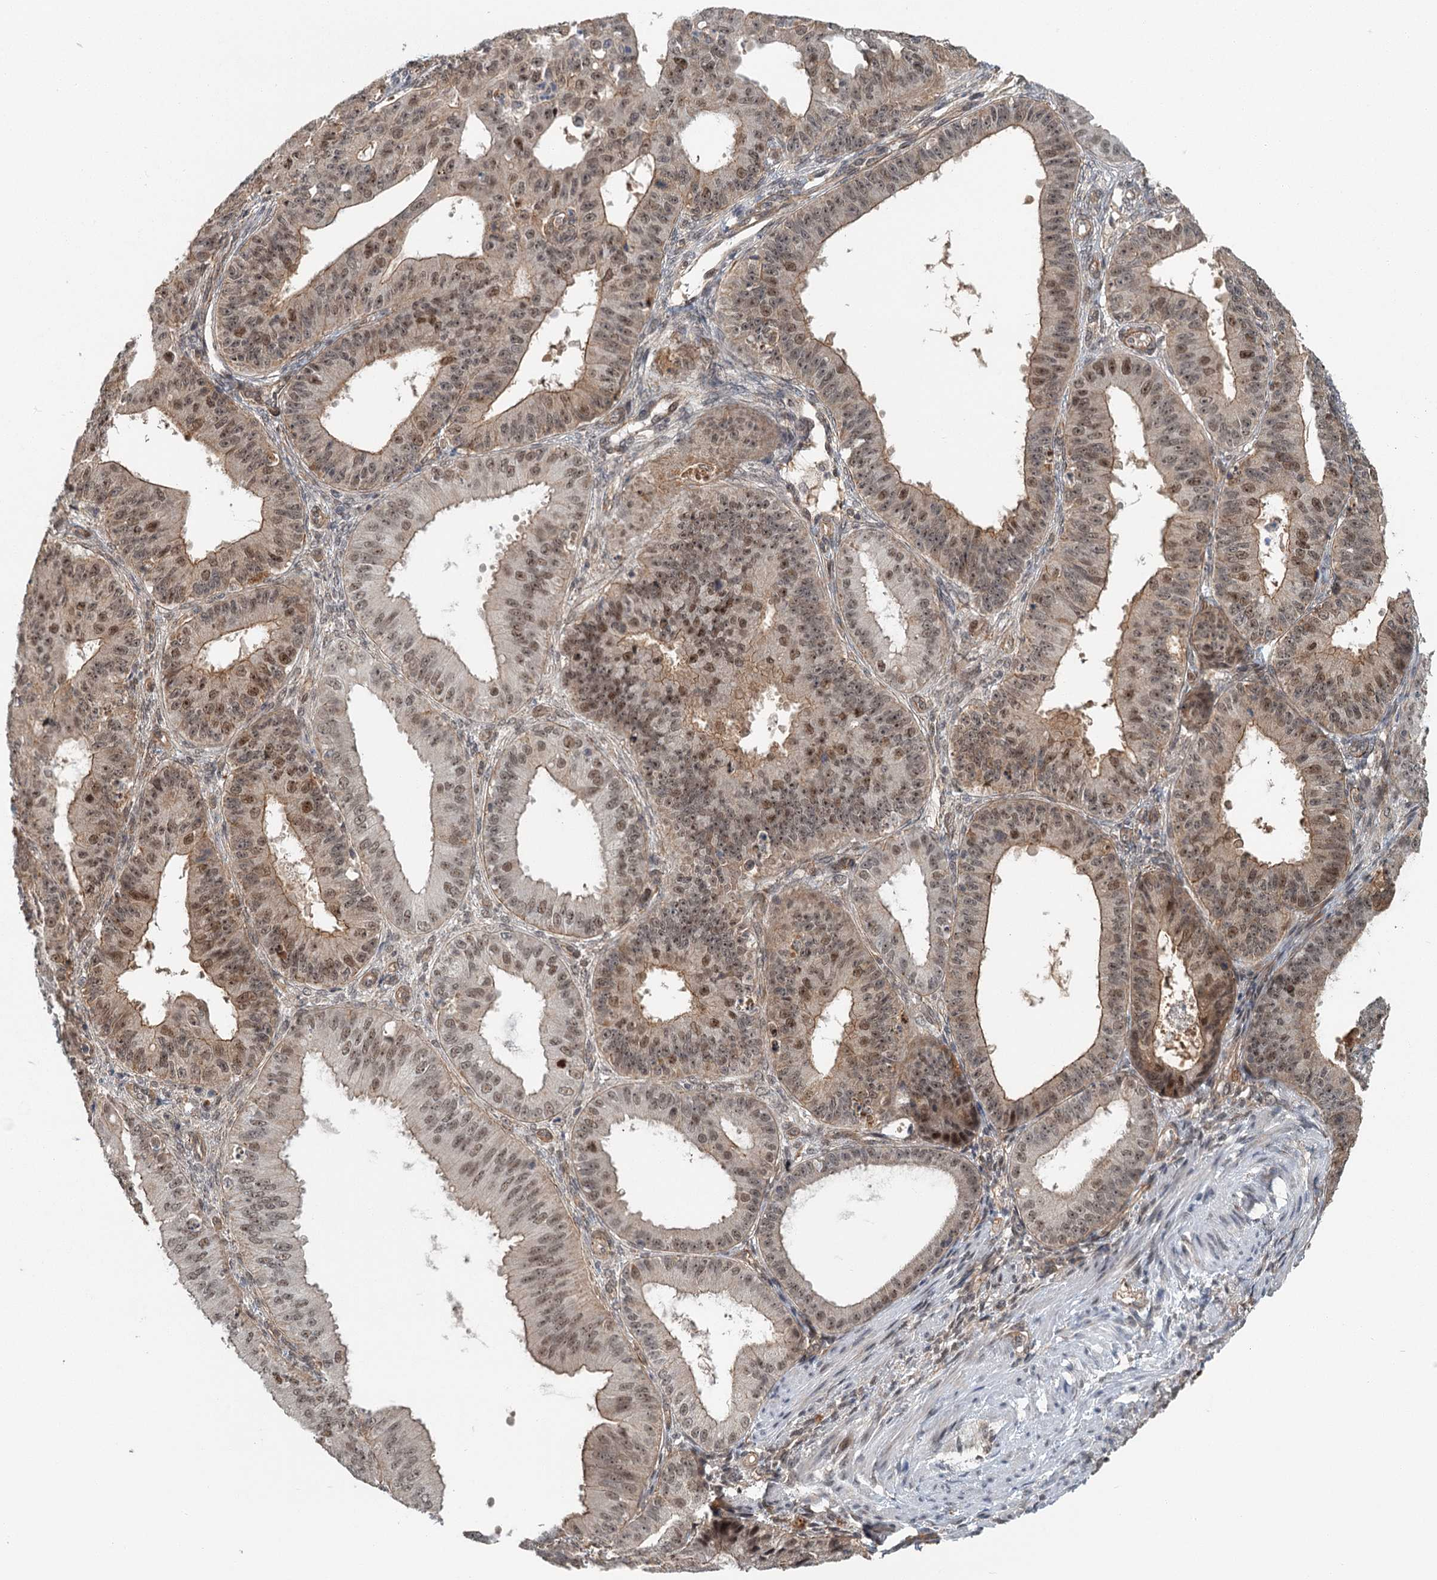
{"staining": {"intensity": "moderate", "quantity": ">75%", "location": "cytoplasmic/membranous,nuclear"}, "tissue": "ovarian cancer", "cell_type": "Tumor cells", "image_type": "cancer", "snomed": [{"axis": "morphology", "description": "Carcinoma, endometroid"}, {"axis": "topography", "description": "Appendix"}, {"axis": "topography", "description": "Ovary"}], "caption": "Ovarian endometroid carcinoma stained with a protein marker reveals moderate staining in tumor cells.", "gene": "TAS2R42", "patient": {"sex": "female", "age": 42}}